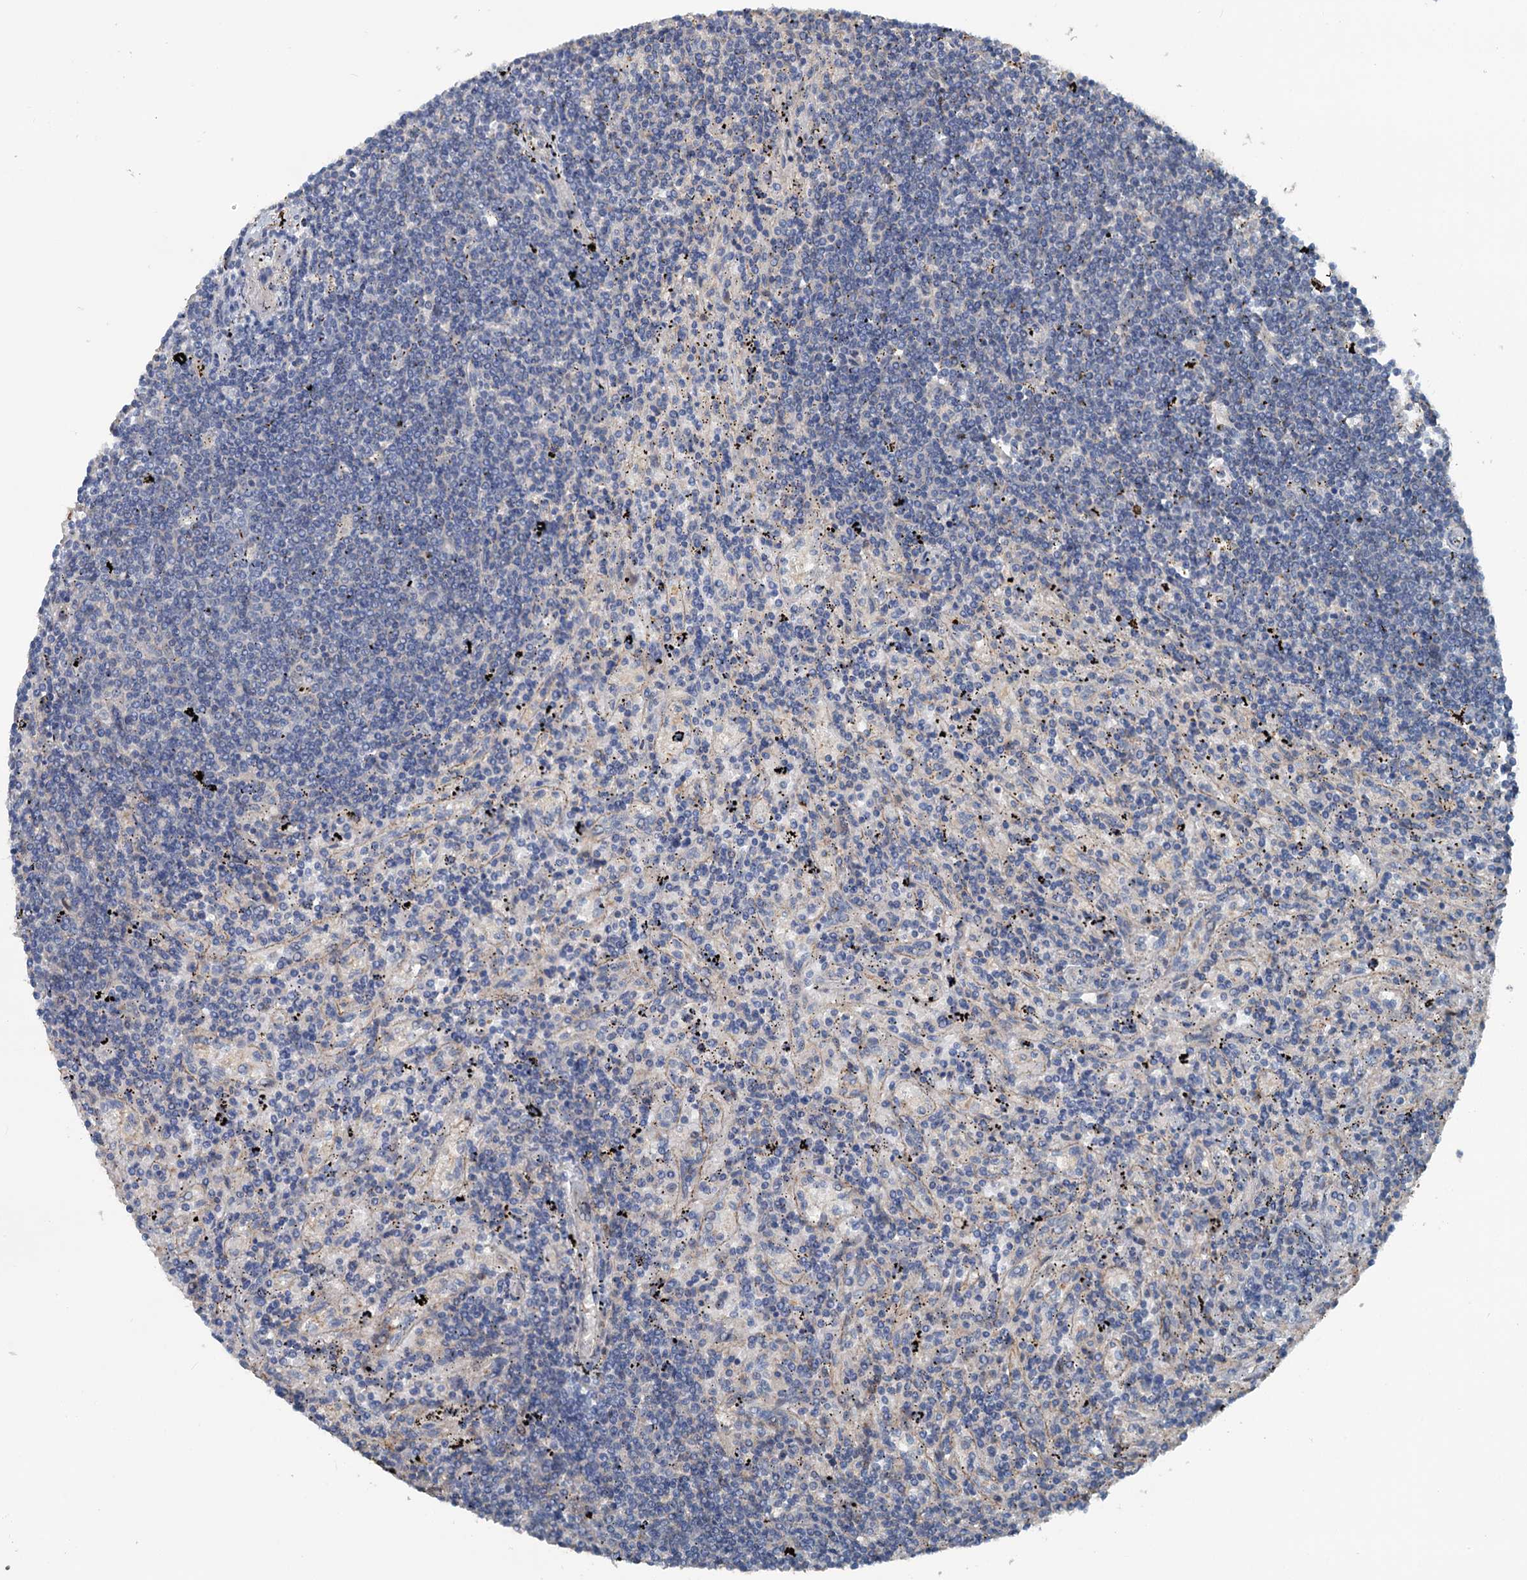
{"staining": {"intensity": "negative", "quantity": "none", "location": "none"}, "tissue": "lymphoma", "cell_type": "Tumor cells", "image_type": "cancer", "snomed": [{"axis": "morphology", "description": "Malignant lymphoma, non-Hodgkin's type, Low grade"}, {"axis": "topography", "description": "Spleen"}], "caption": "High power microscopy image of an IHC image of lymphoma, revealing no significant staining in tumor cells.", "gene": "TEDC1", "patient": {"sex": "male", "age": 76}}